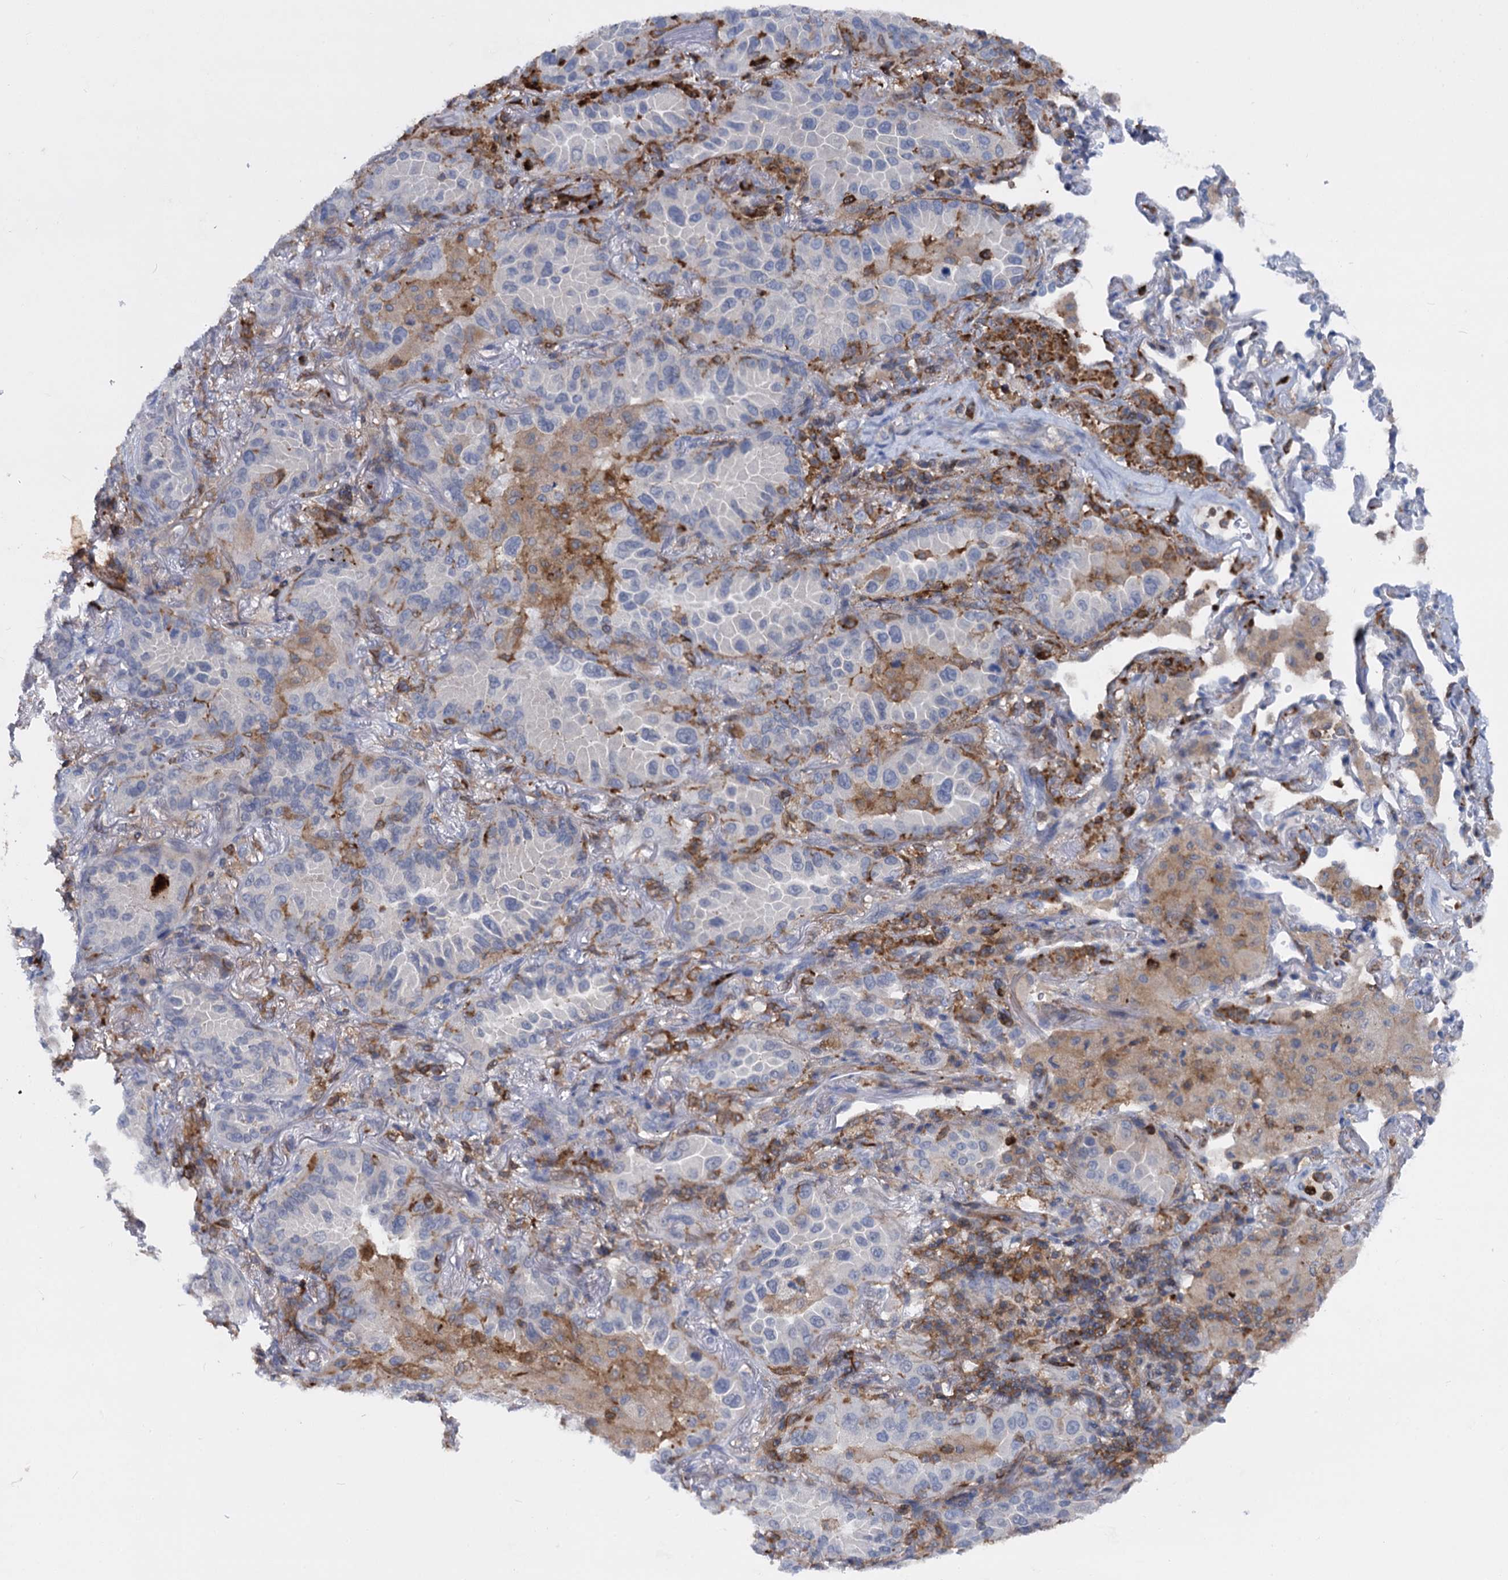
{"staining": {"intensity": "negative", "quantity": "none", "location": "none"}, "tissue": "lung cancer", "cell_type": "Tumor cells", "image_type": "cancer", "snomed": [{"axis": "morphology", "description": "Adenocarcinoma, NOS"}, {"axis": "topography", "description": "Lung"}], "caption": "This histopathology image is of lung adenocarcinoma stained with immunohistochemistry to label a protein in brown with the nuclei are counter-stained blue. There is no expression in tumor cells.", "gene": "RHOG", "patient": {"sex": "female", "age": 69}}